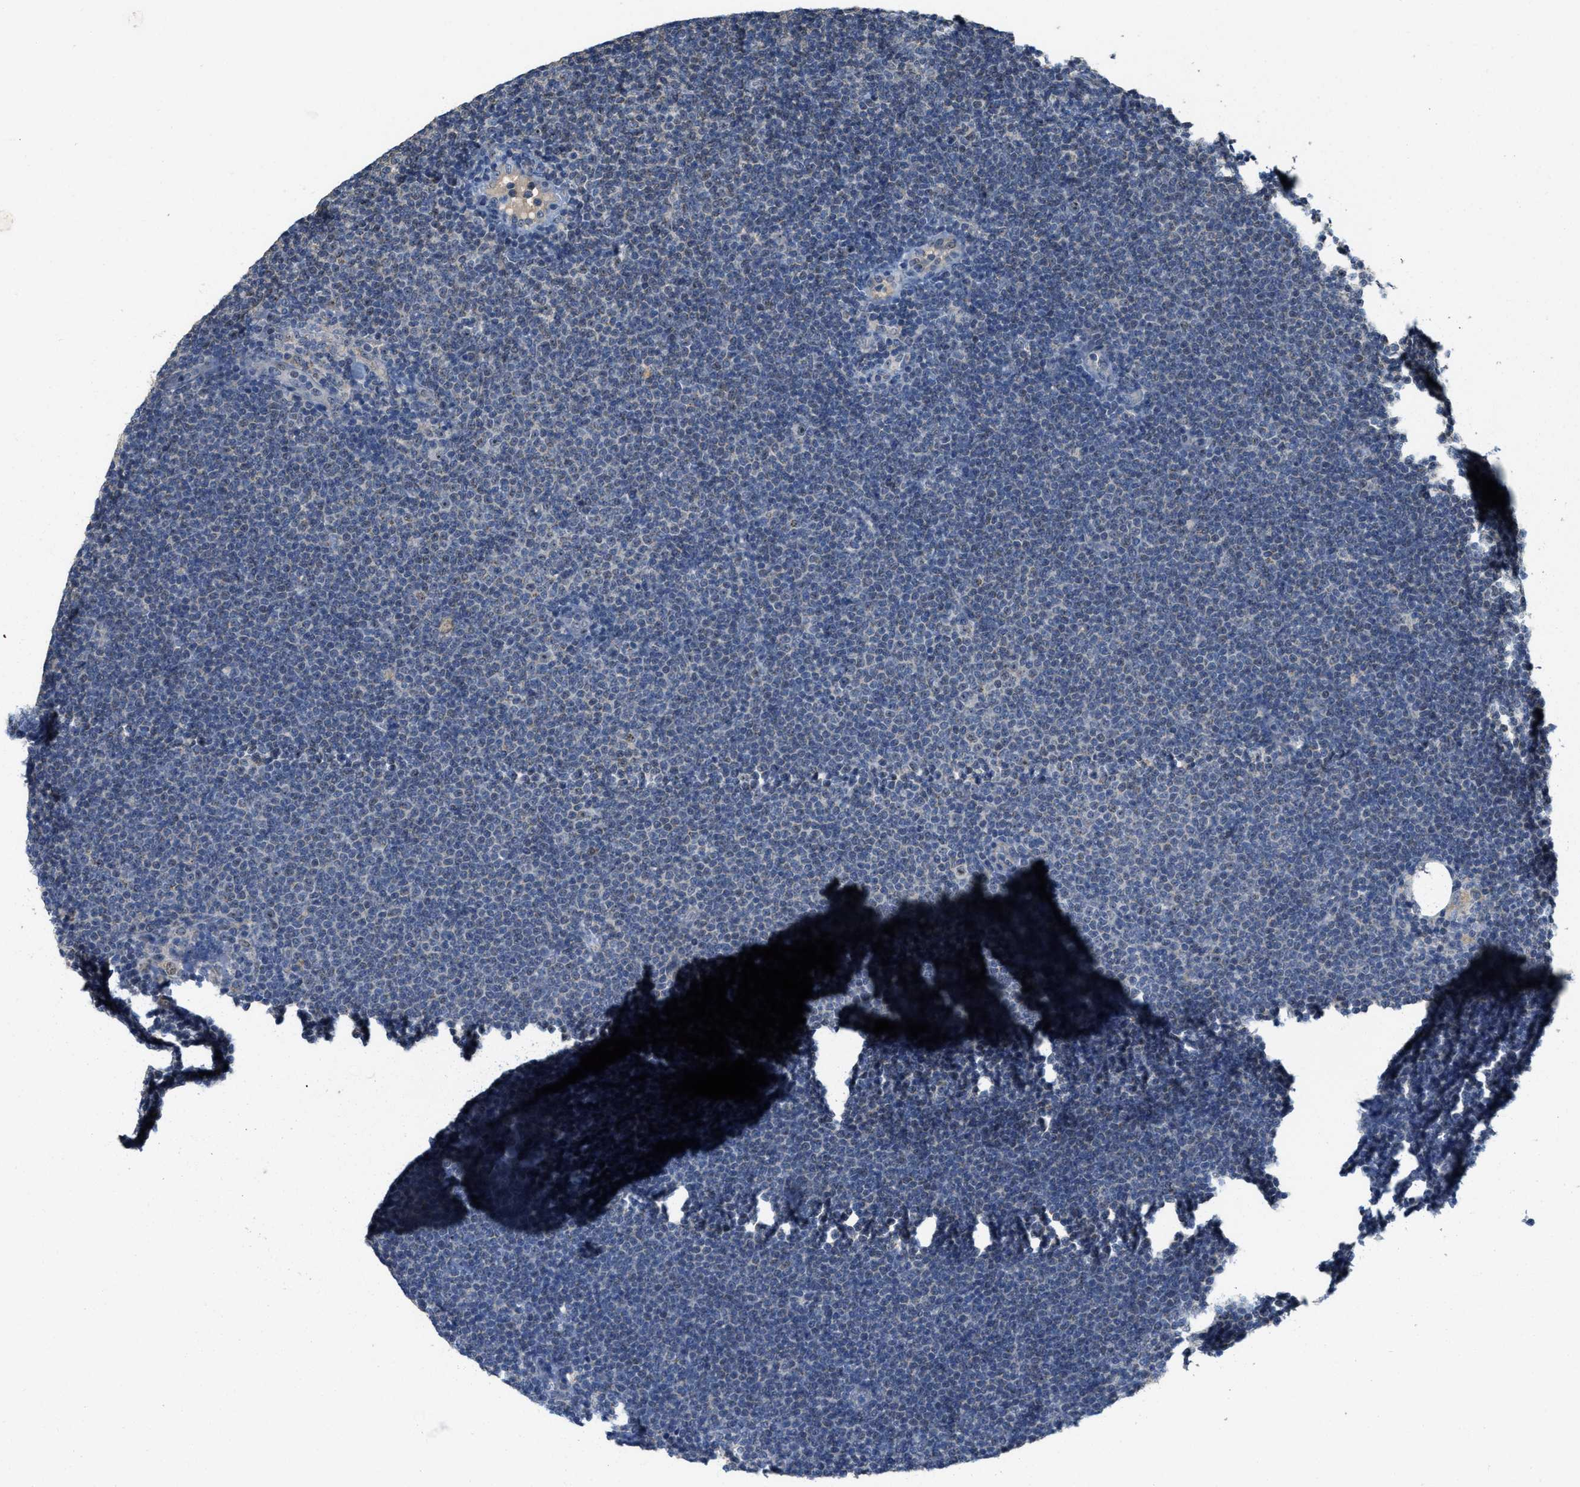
{"staining": {"intensity": "negative", "quantity": "none", "location": "none"}, "tissue": "lymphoma", "cell_type": "Tumor cells", "image_type": "cancer", "snomed": [{"axis": "morphology", "description": "Malignant lymphoma, non-Hodgkin's type, Low grade"}, {"axis": "topography", "description": "Lymph node"}], "caption": "A high-resolution histopathology image shows immunohistochemistry staining of low-grade malignant lymphoma, non-Hodgkin's type, which reveals no significant positivity in tumor cells.", "gene": "ZNF783", "patient": {"sex": "female", "age": 53}}